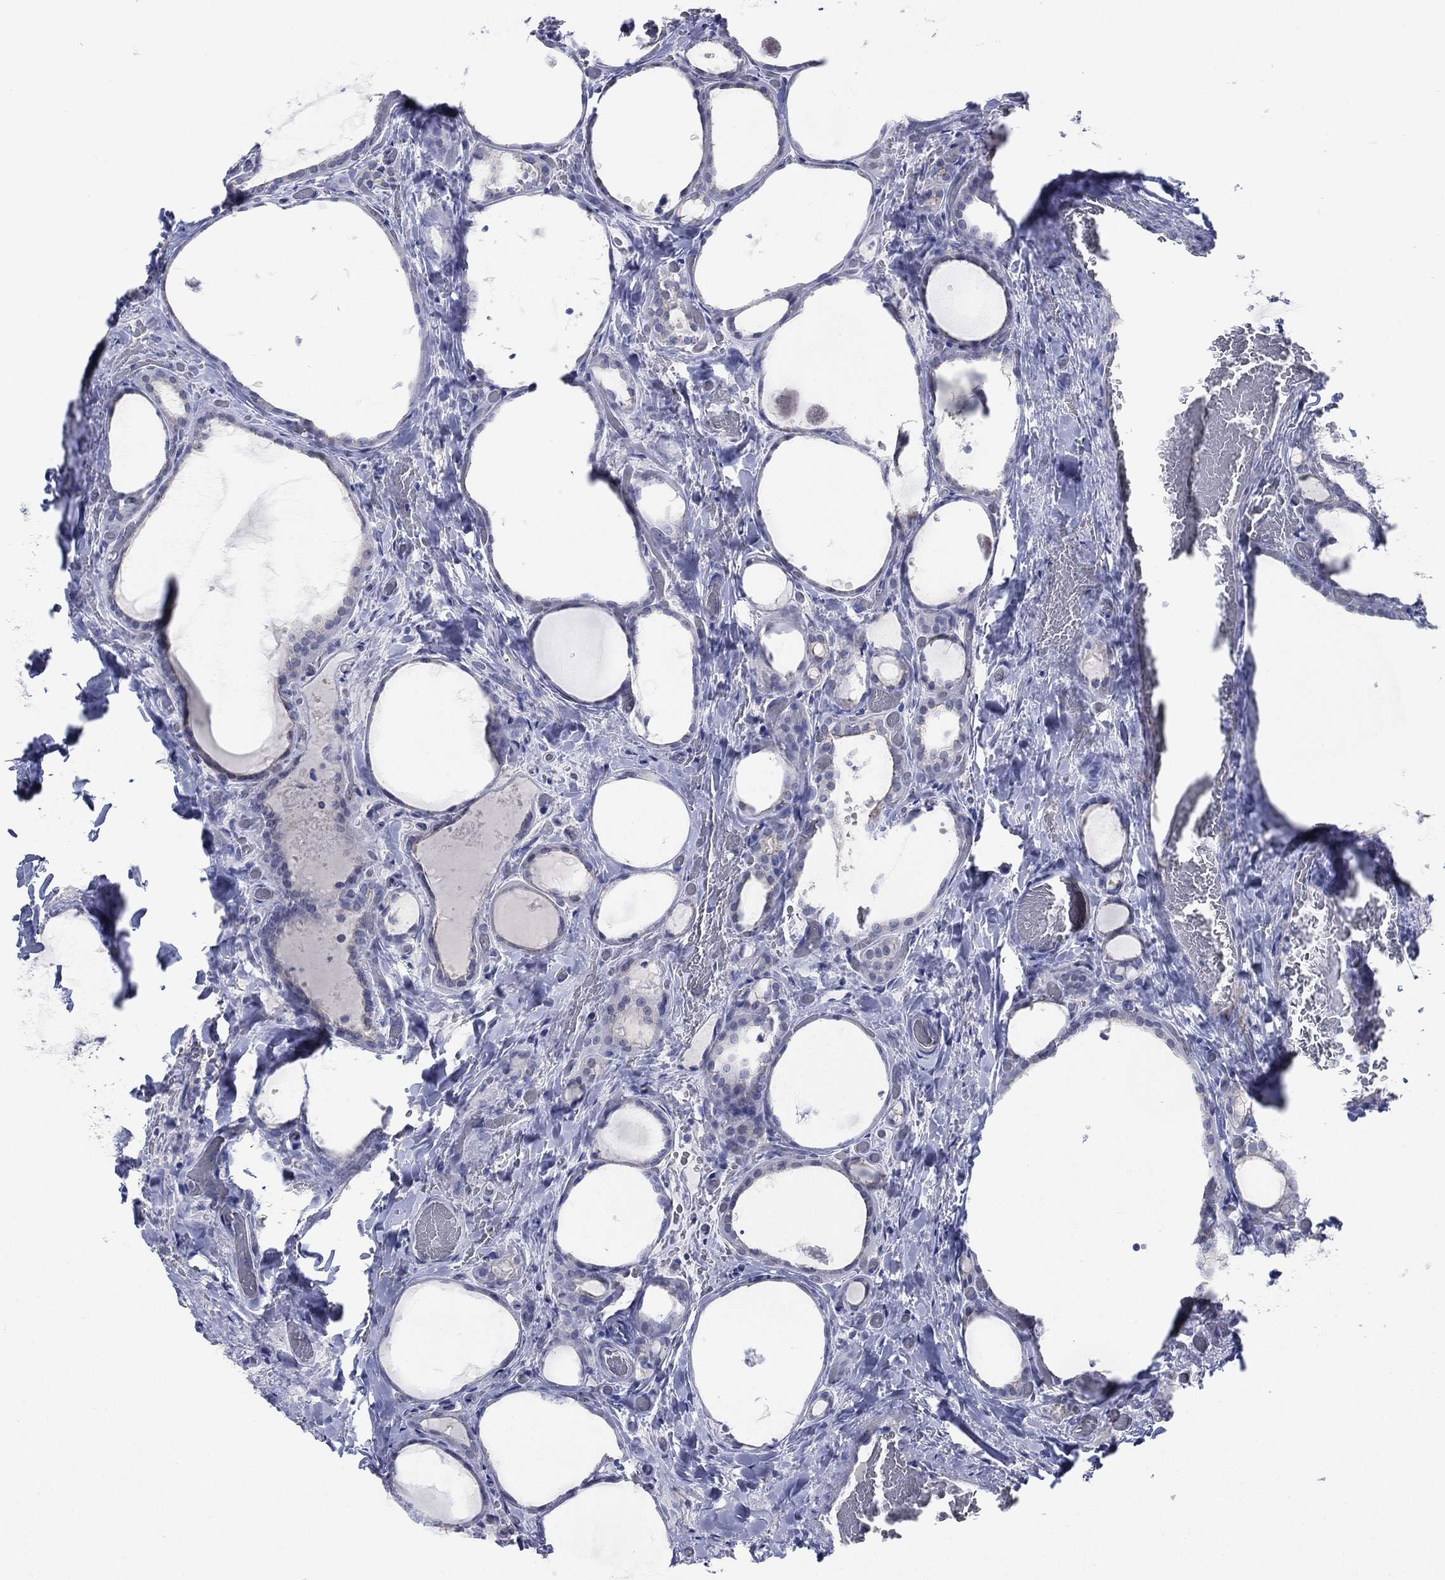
{"staining": {"intensity": "negative", "quantity": "none", "location": "none"}, "tissue": "thyroid cancer", "cell_type": "Tumor cells", "image_type": "cancer", "snomed": [{"axis": "morphology", "description": "Papillary adenocarcinoma, NOS"}, {"axis": "topography", "description": "Thyroid gland"}], "caption": "The immunohistochemistry micrograph has no significant expression in tumor cells of thyroid cancer (papillary adenocarcinoma) tissue.", "gene": "C5orf46", "patient": {"sex": "female", "age": 39}}